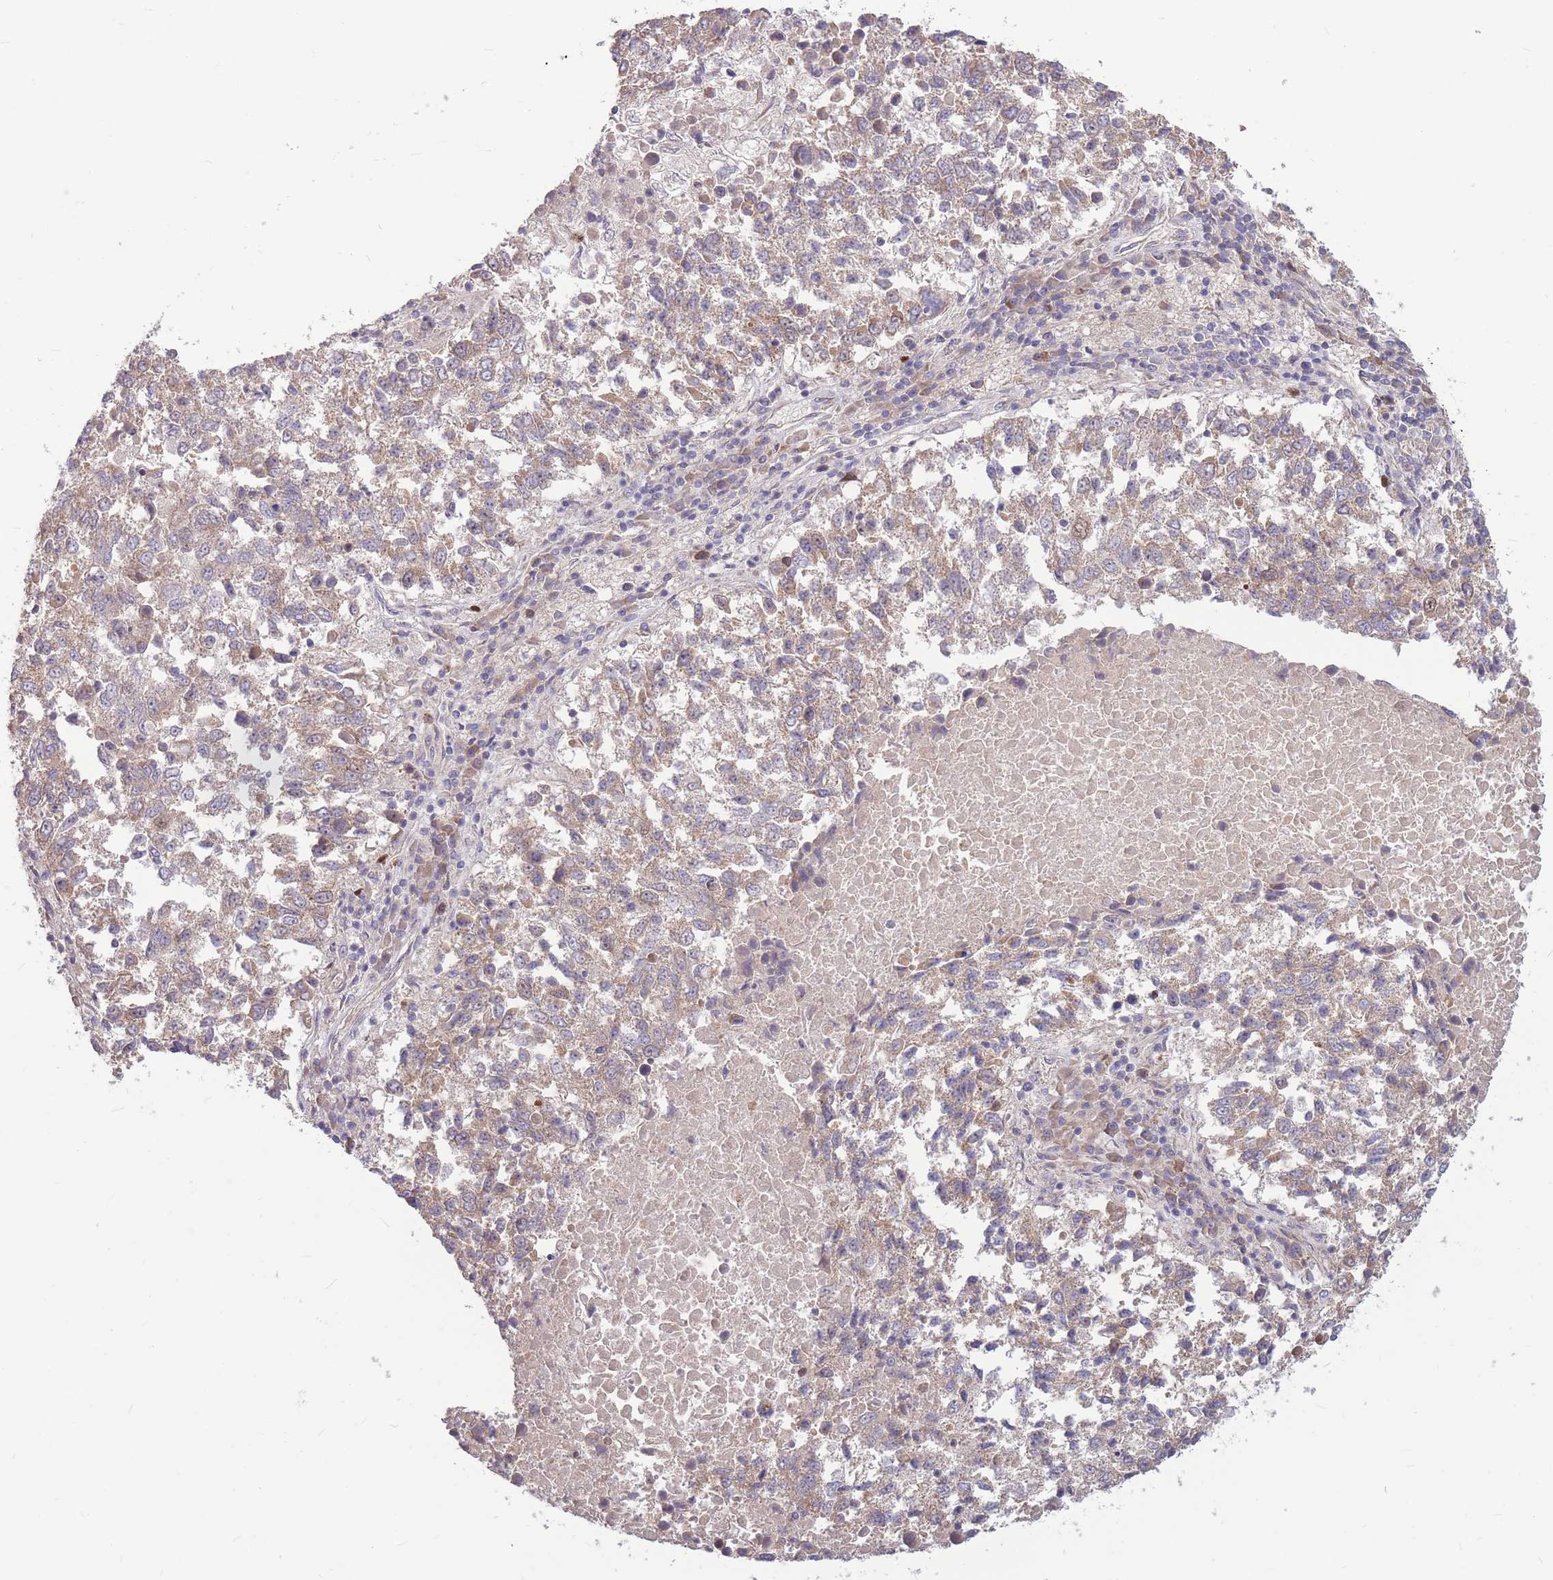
{"staining": {"intensity": "moderate", "quantity": "<25%", "location": "cytoplasmic/membranous,nuclear"}, "tissue": "lung cancer", "cell_type": "Tumor cells", "image_type": "cancer", "snomed": [{"axis": "morphology", "description": "Squamous cell carcinoma, NOS"}, {"axis": "topography", "description": "Lung"}], "caption": "Human lung cancer stained with a brown dye exhibits moderate cytoplasmic/membranous and nuclear positive positivity in about <25% of tumor cells.", "gene": "GMNN", "patient": {"sex": "male", "age": 73}}